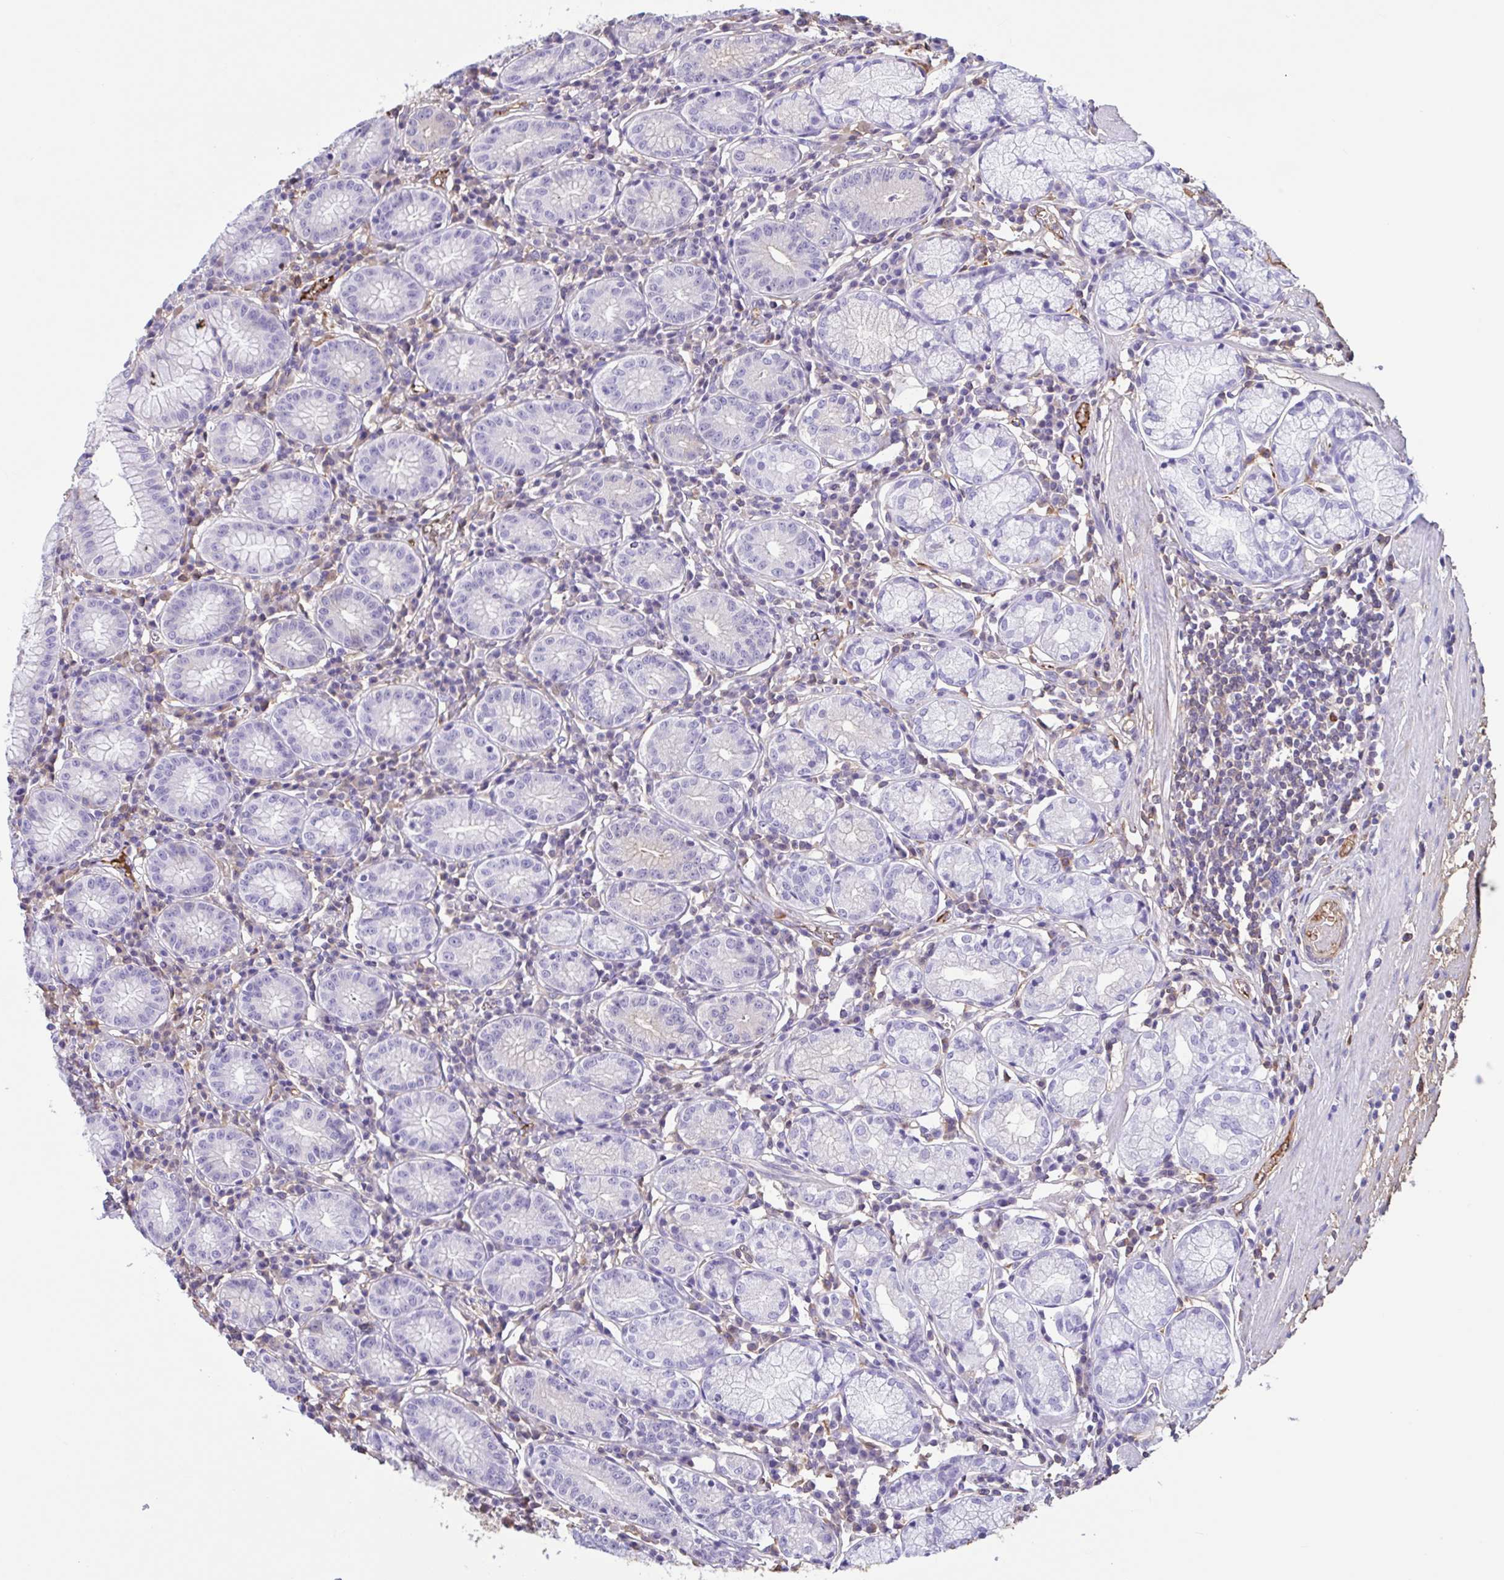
{"staining": {"intensity": "moderate", "quantity": "<25%", "location": "cytoplasmic/membranous"}, "tissue": "stomach", "cell_type": "Glandular cells", "image_type": "normal", "snomed": [{"axis": "morphology", "description": "Normal tissue, NOS"}, {"axis": "topography", "description": "Stomach"}], "caption": "There is low levels of moderate cytoplasmic/membranous positivity in glandular cells of normal stomach, as demonstrated by immunohistochemical staining (brown color).", "gene": "LARGE2", "patient": {"sex": "male", "age": 55}}